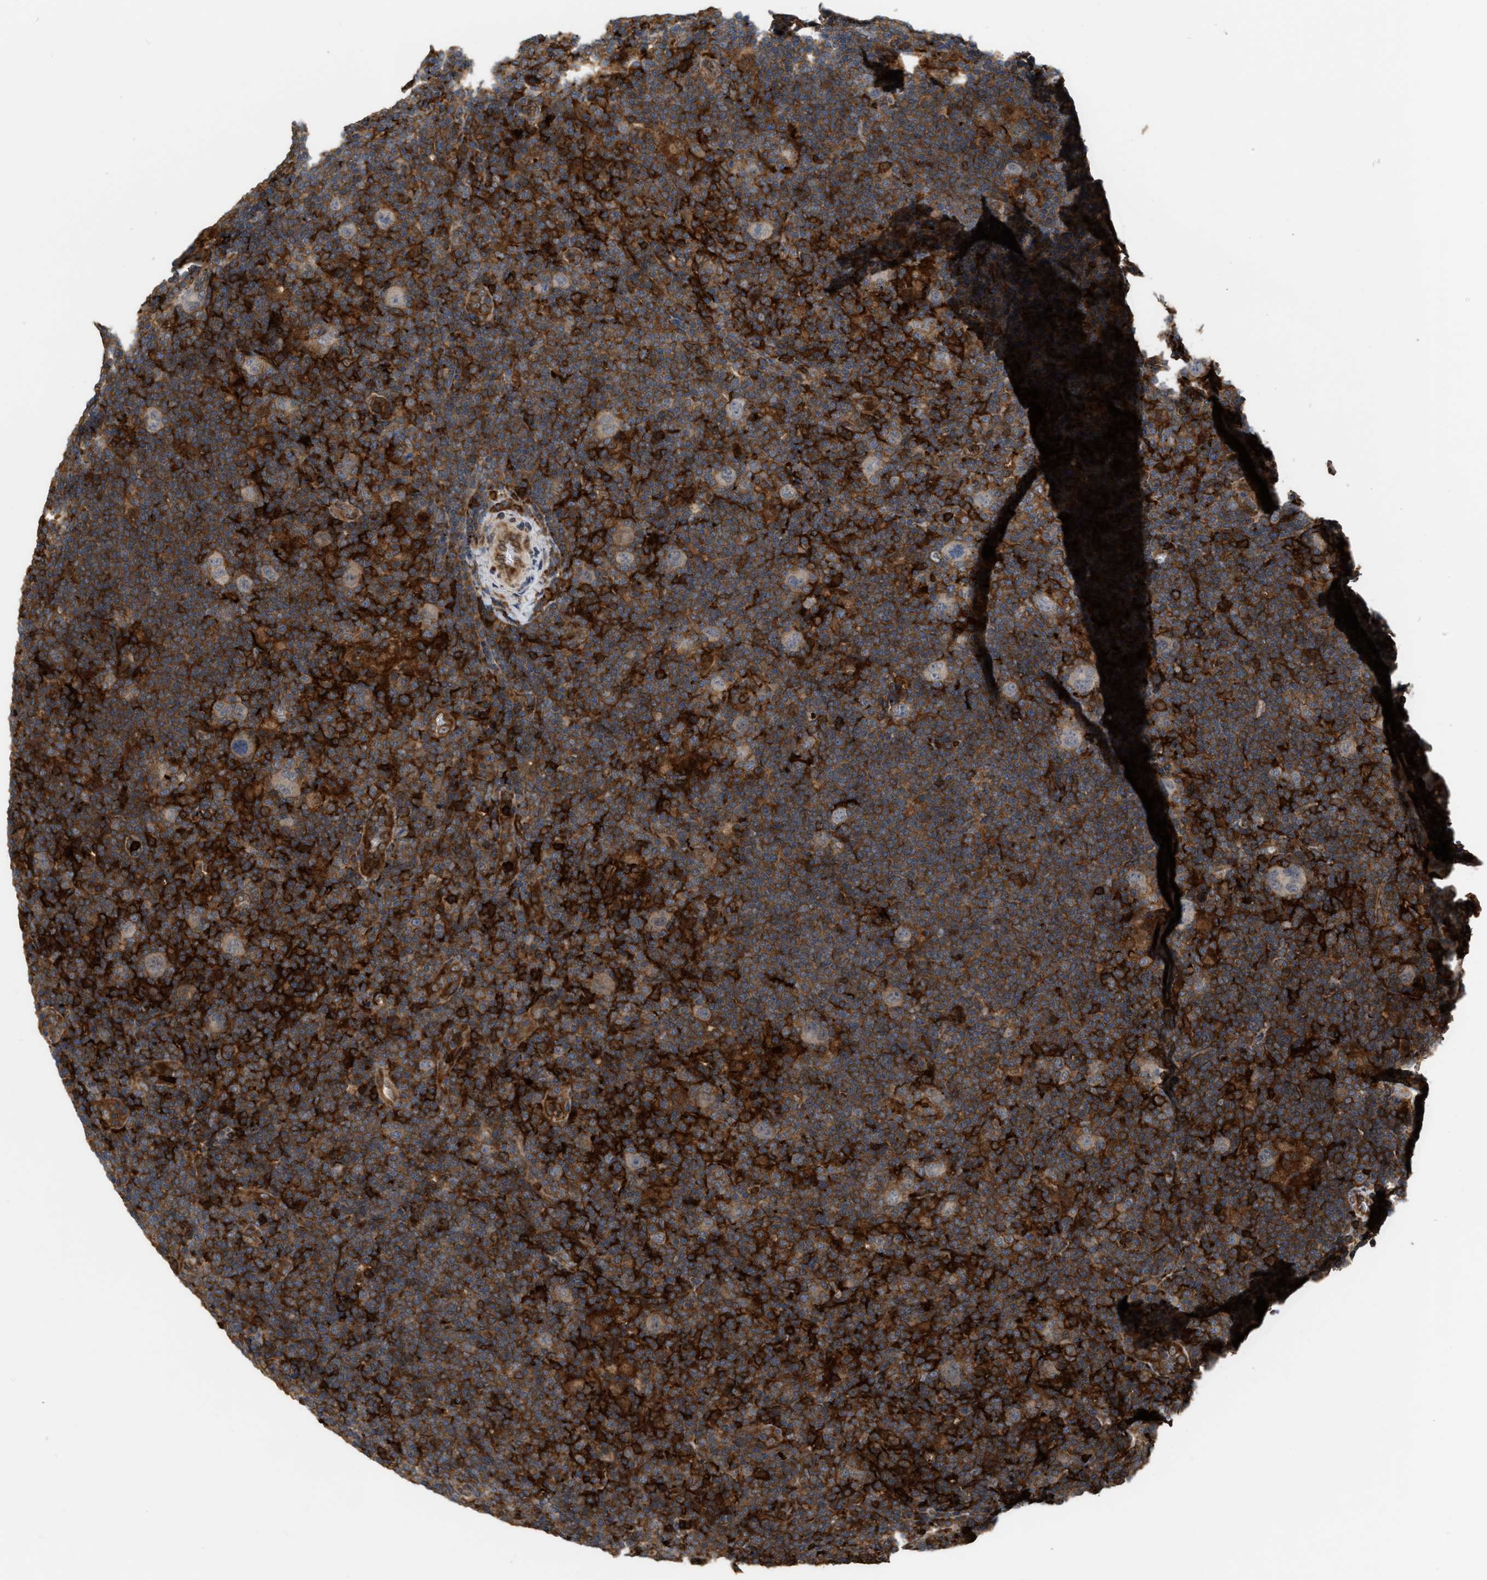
{"staining": {"intensity": "moderate", "quantity": ">75%", "location": "cytoplasmic/membranous"}, "tissue": "lymphoma", "cell_type": "Tumor cells", "image_type": "cancer", "snomed": [{"axis": "morphology", "description": "Hodgkin's disease, NOS"}, {"axis": "topography", "description": "Lymph node"}], "caption": "Protein analysis of lymphoma tissue demonstrates moderate cytoplasmic/membranous expression in approximately >75% of tumor cells.", "gene": "IQCE", "patient": {"sex": "female", "age": 57}}